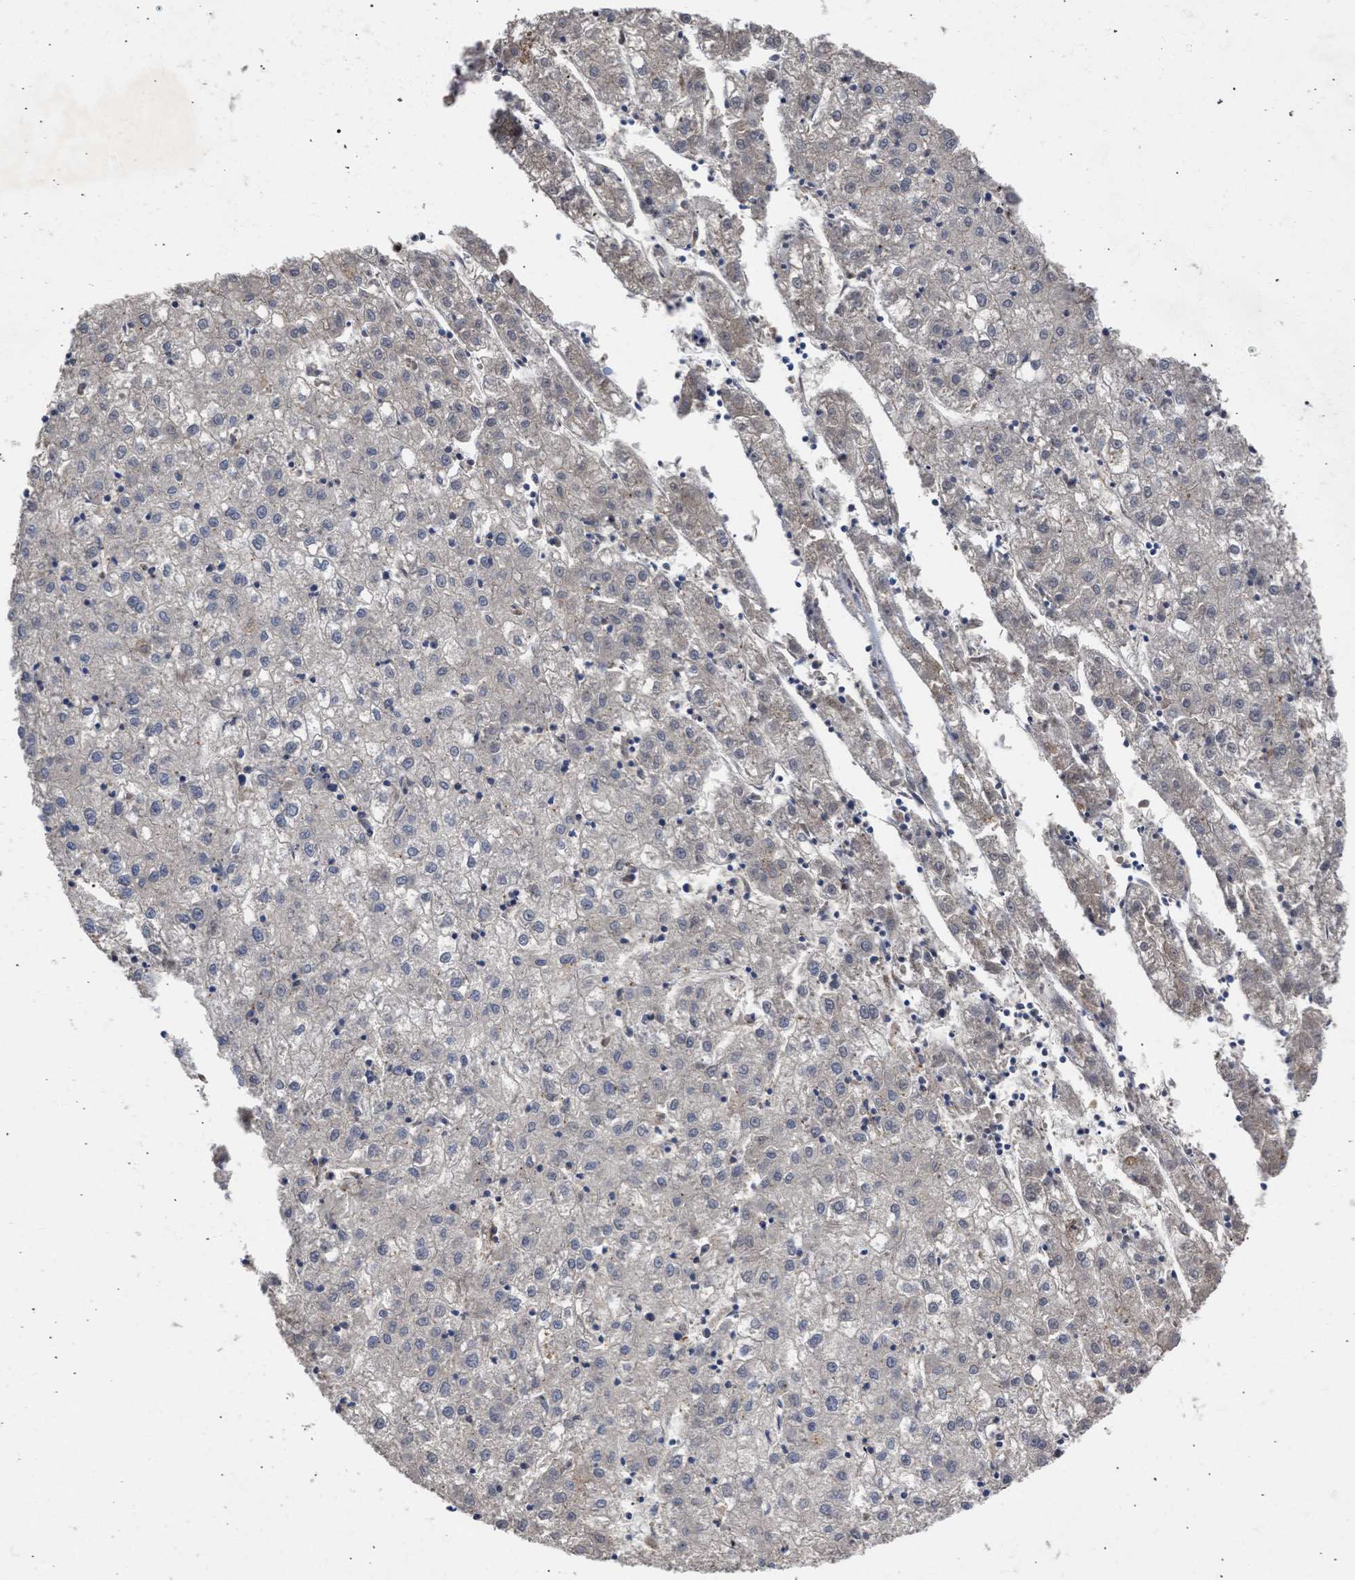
{"staining": {"intensity": "weak", "quantity": "25%-75%", "location": "cytoplasmic/membranous"}, "tissue": "liver cancer", "cell_type": "Tumor cells", "image_type": "cancer", "snomed": [{"axis": "morphology", "description": "Carcinoma, Hepatocellular, NOS"}, {"axis": "topography", "description": "Liver"}], "caption": "The histopathology image displays a brown stain indicating the presence of a protein in the cytoplasmic/membranous of tumor cells in hepatocellular carcinoma (liver).", "gene": "ARHGEF4", "patient": {"sex": "male", "age": 72}}